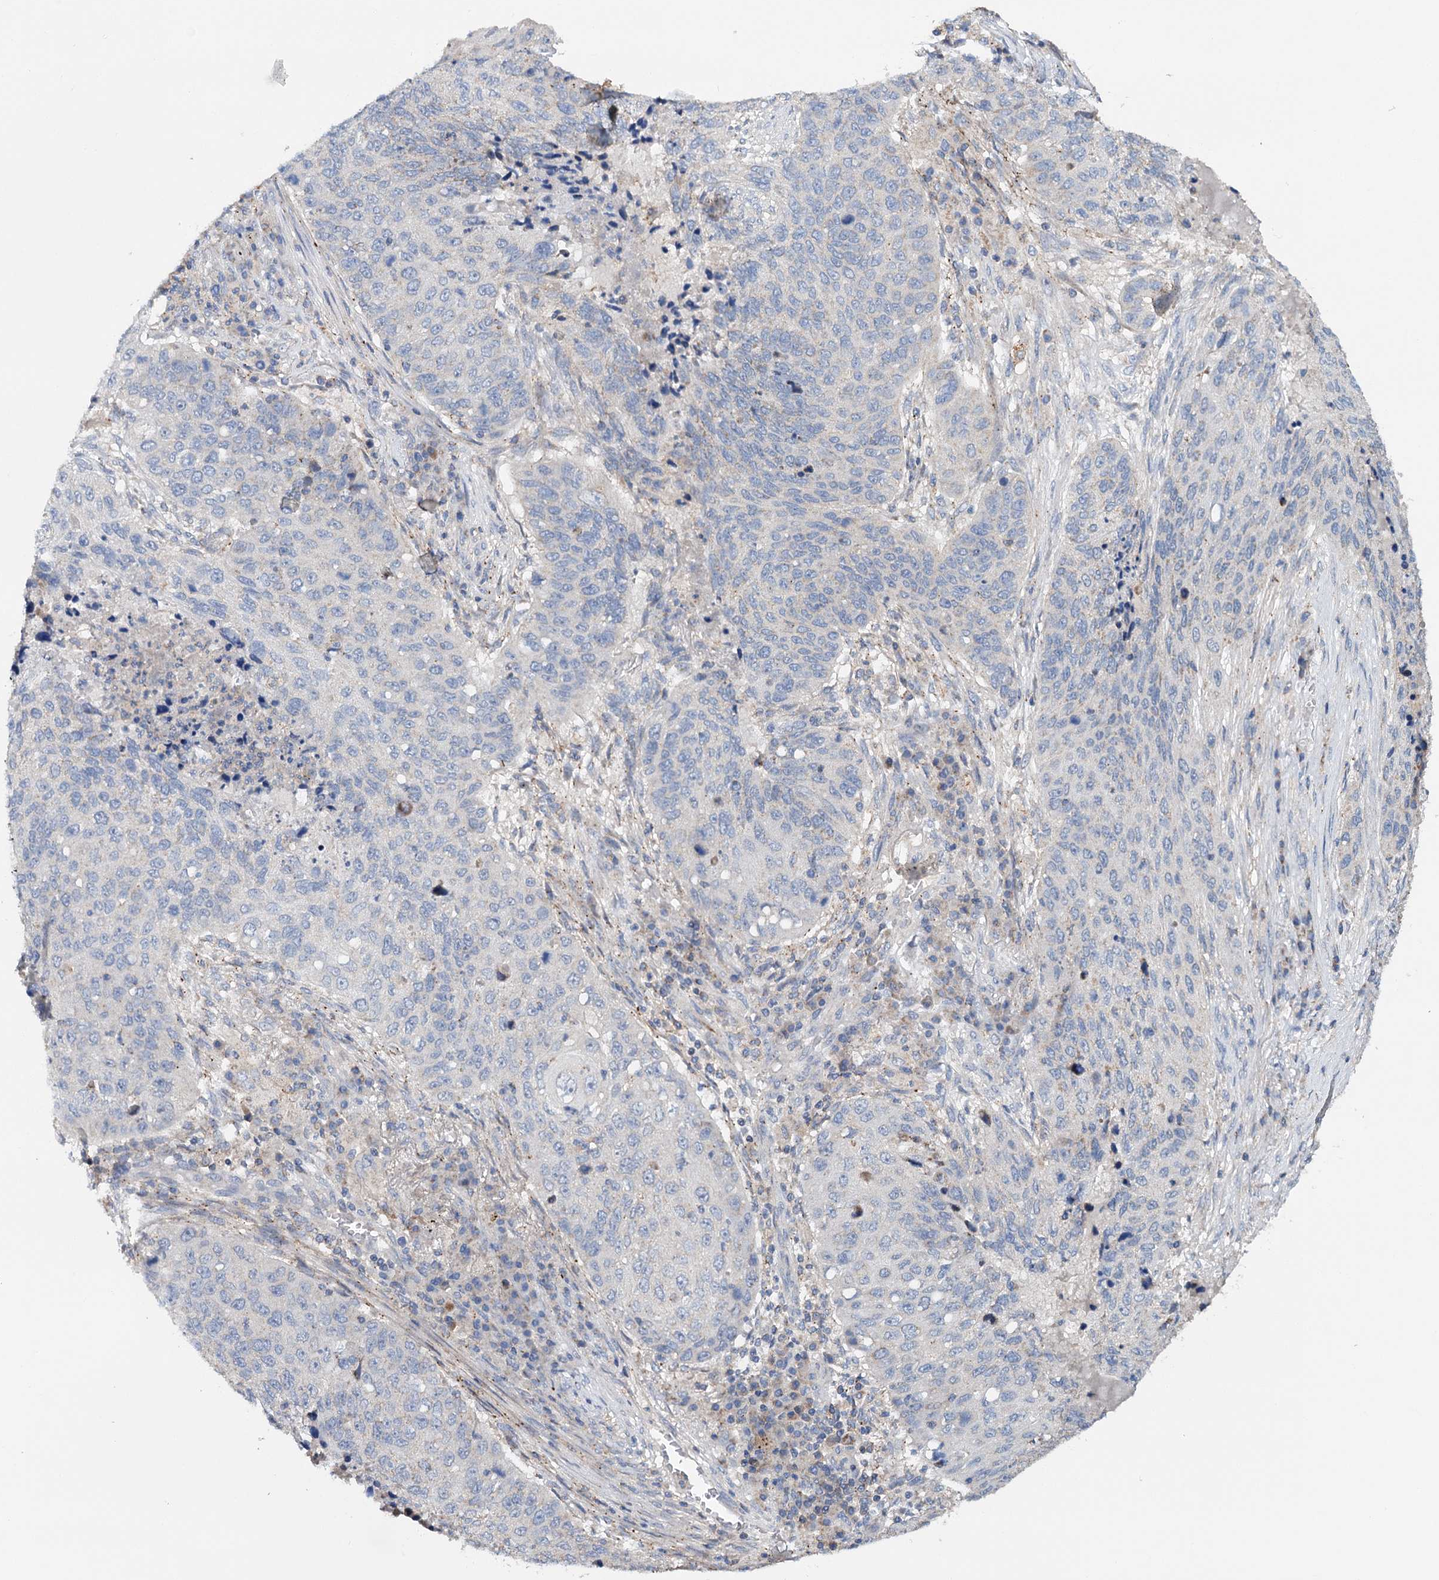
{"staining": {"intensity": "negative", "quantity": "none", "location": "none"}, "tissue": "lung cancer", "cell_type": "Tumor cells", "image_type": "cancer", "snomed": [{"axis": "morphology", "description": "Squamous cell carcinoma, NOS"}, {"axis": "topography", "description": "Lung"}], "caption": "This is a histopathology image of immunohistochemistry staining of lung cancer, which shows no expression in tumor cells.", "gene": "CFAP46", "patient": {"sex": "female", "age": 63}}